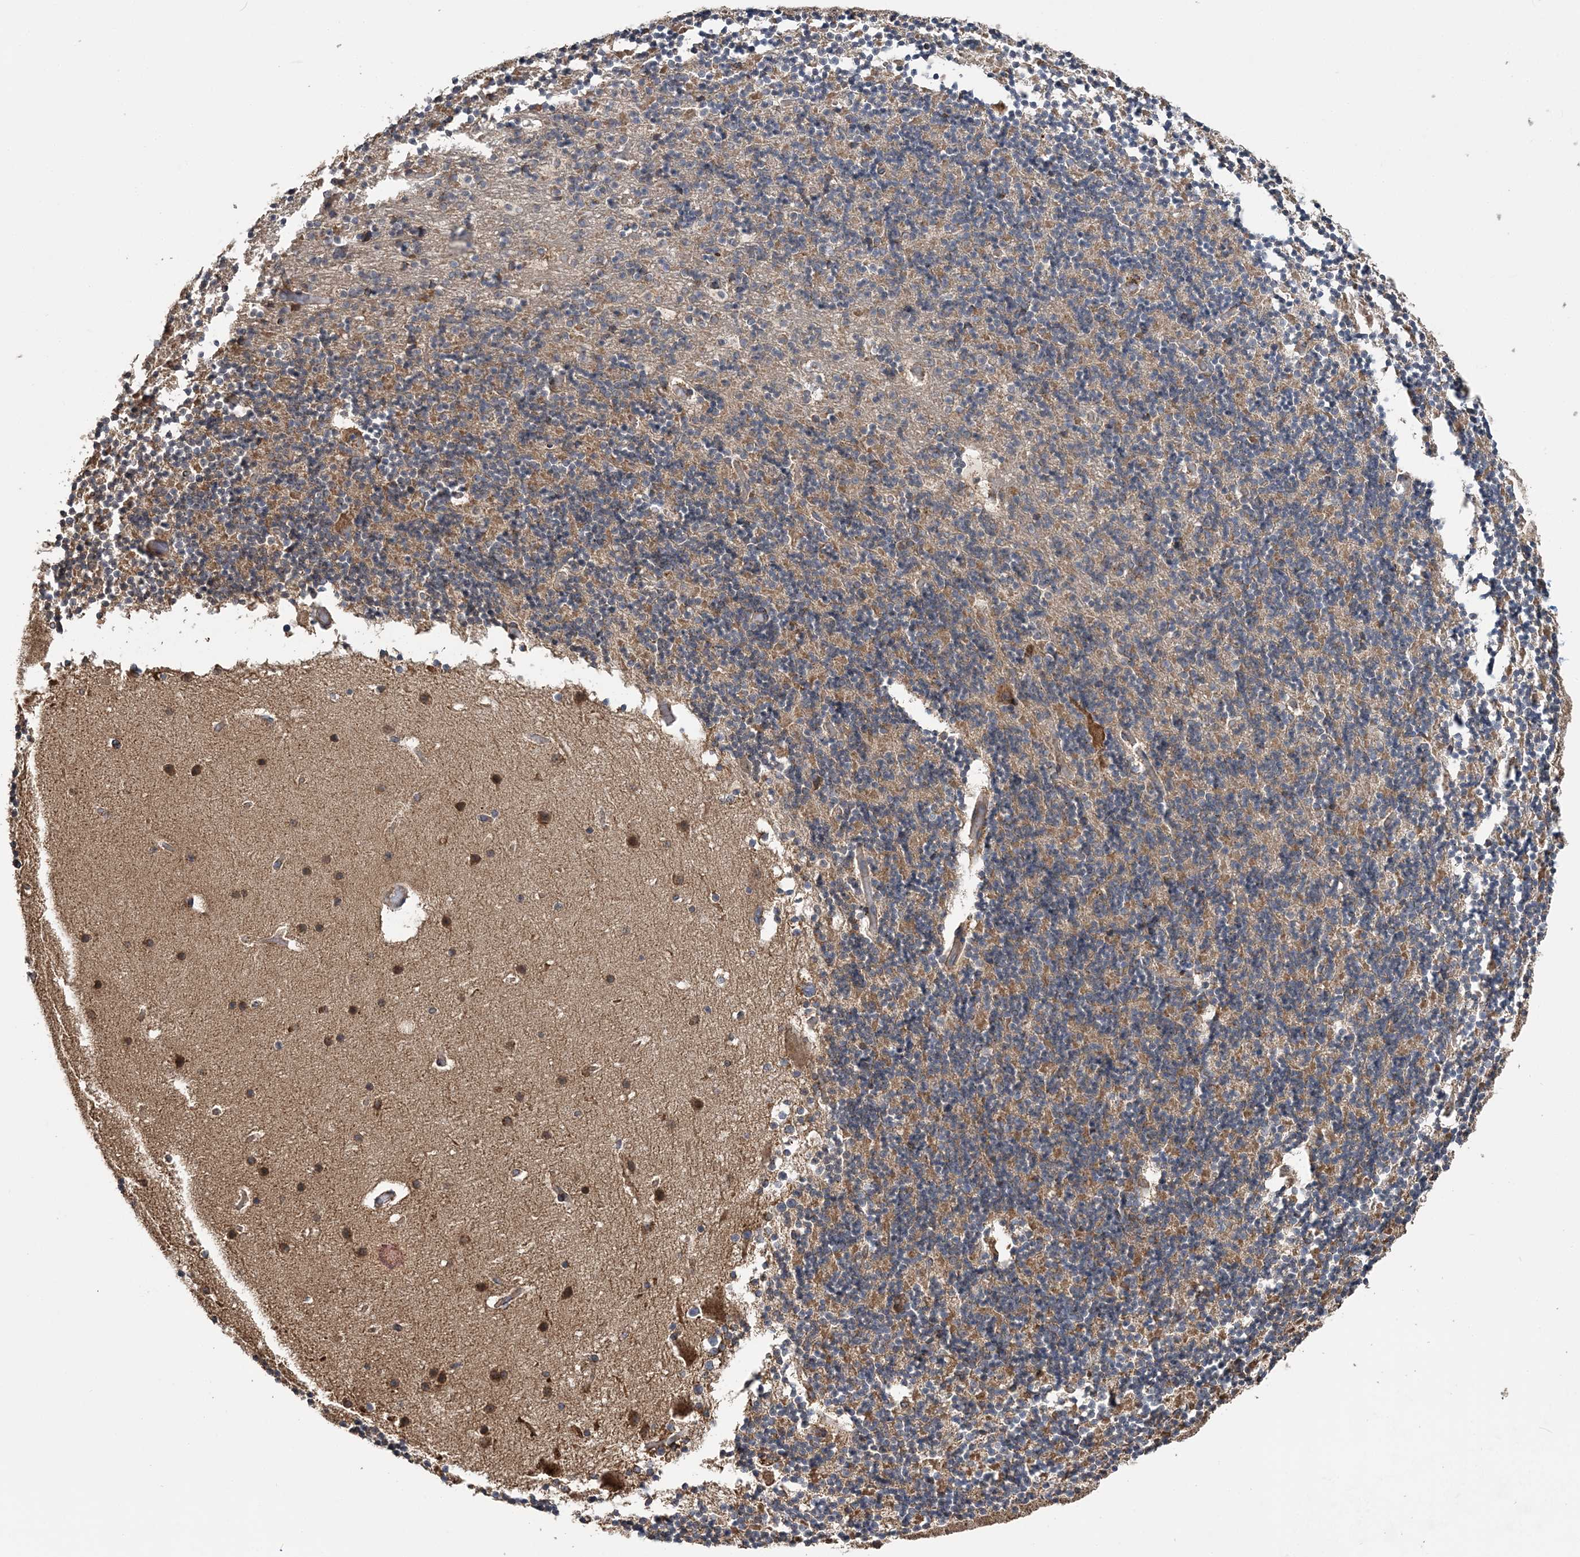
{"staining": {"intensity": "moderate", "quantity": "25%-75%", "location": "cytoplasmic/membranous"}, "tissue": "cerebellum", "cell_type": "Cells in granular layer", "image_type": "normal", "snomed": [{"axis": "morphology", "description": "Normal tissue, NOS"}, {"axis": "topography", "description": "Cerebellum"}], "caption": "An image of human cerebellum stained for a protein displays moderate cytoplasmic/membranous brown staining in cells in granular layer. (brown staining indicates protein expression, while blue staining denotes nuclei).", "gene": "WDR12", "patient": {"sex": "male", "age": 57}}